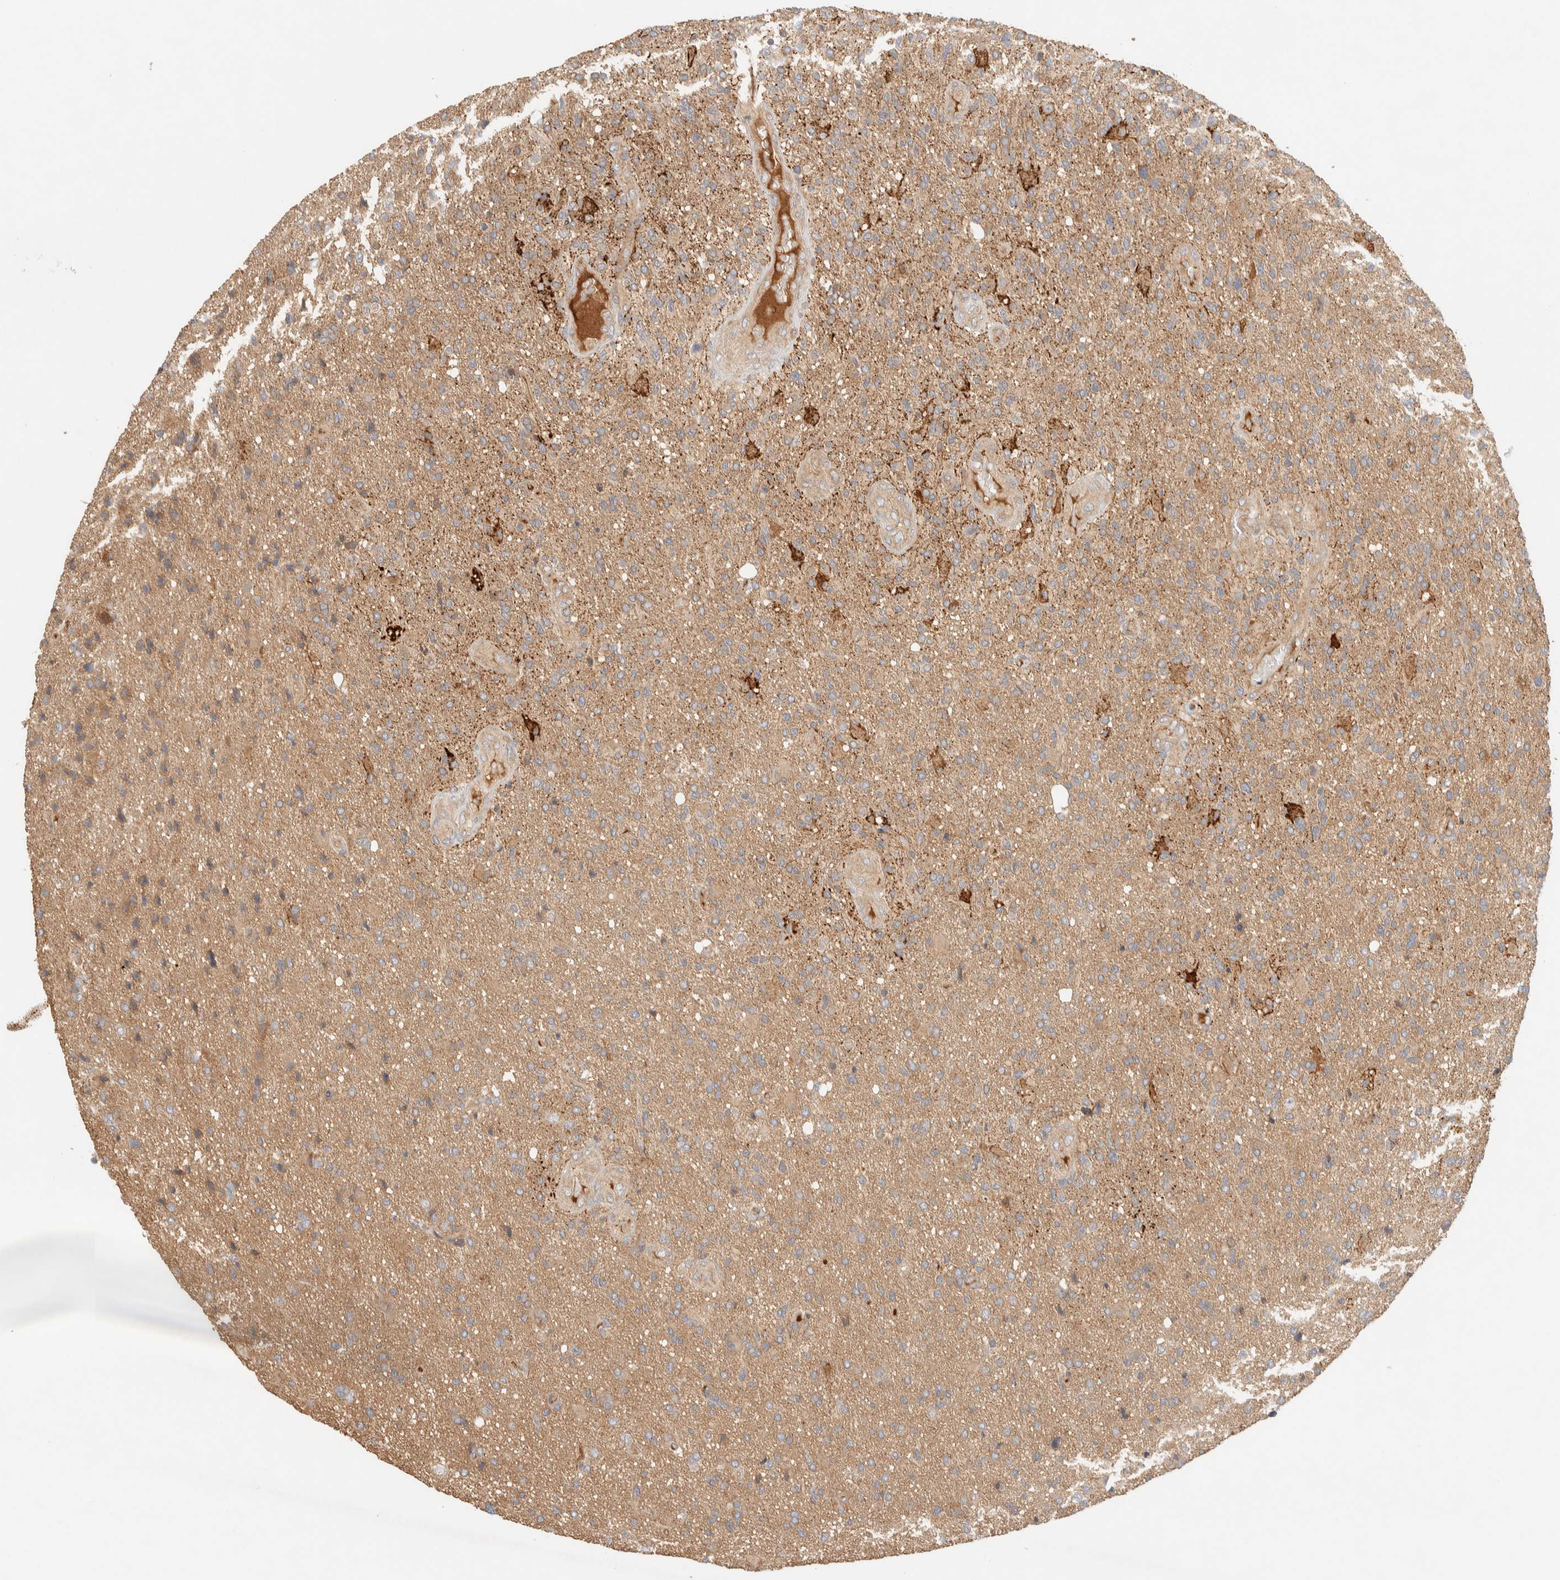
{"staining": {"intensity": "weak", "quantity": ">75%", "location": "cytoplasmic/membranous"}, "tissue": "glioma", "cell_type": "Tumor cells", "image_type": "cancer", "snomed": [{"axis": "morphology", "description": "Glioma, malignant, High grade"}, {"axis": "topography", "description": "Brain"}], "caption": "Malignant glioma (high-grade) tissue exhibits weak cytoplasmic/membranous expression in about >75% of tumor cells, visualized by immunohistochemistry.", "gene": "FAM167A", "patient": {"sex": "male", "age": 72}}